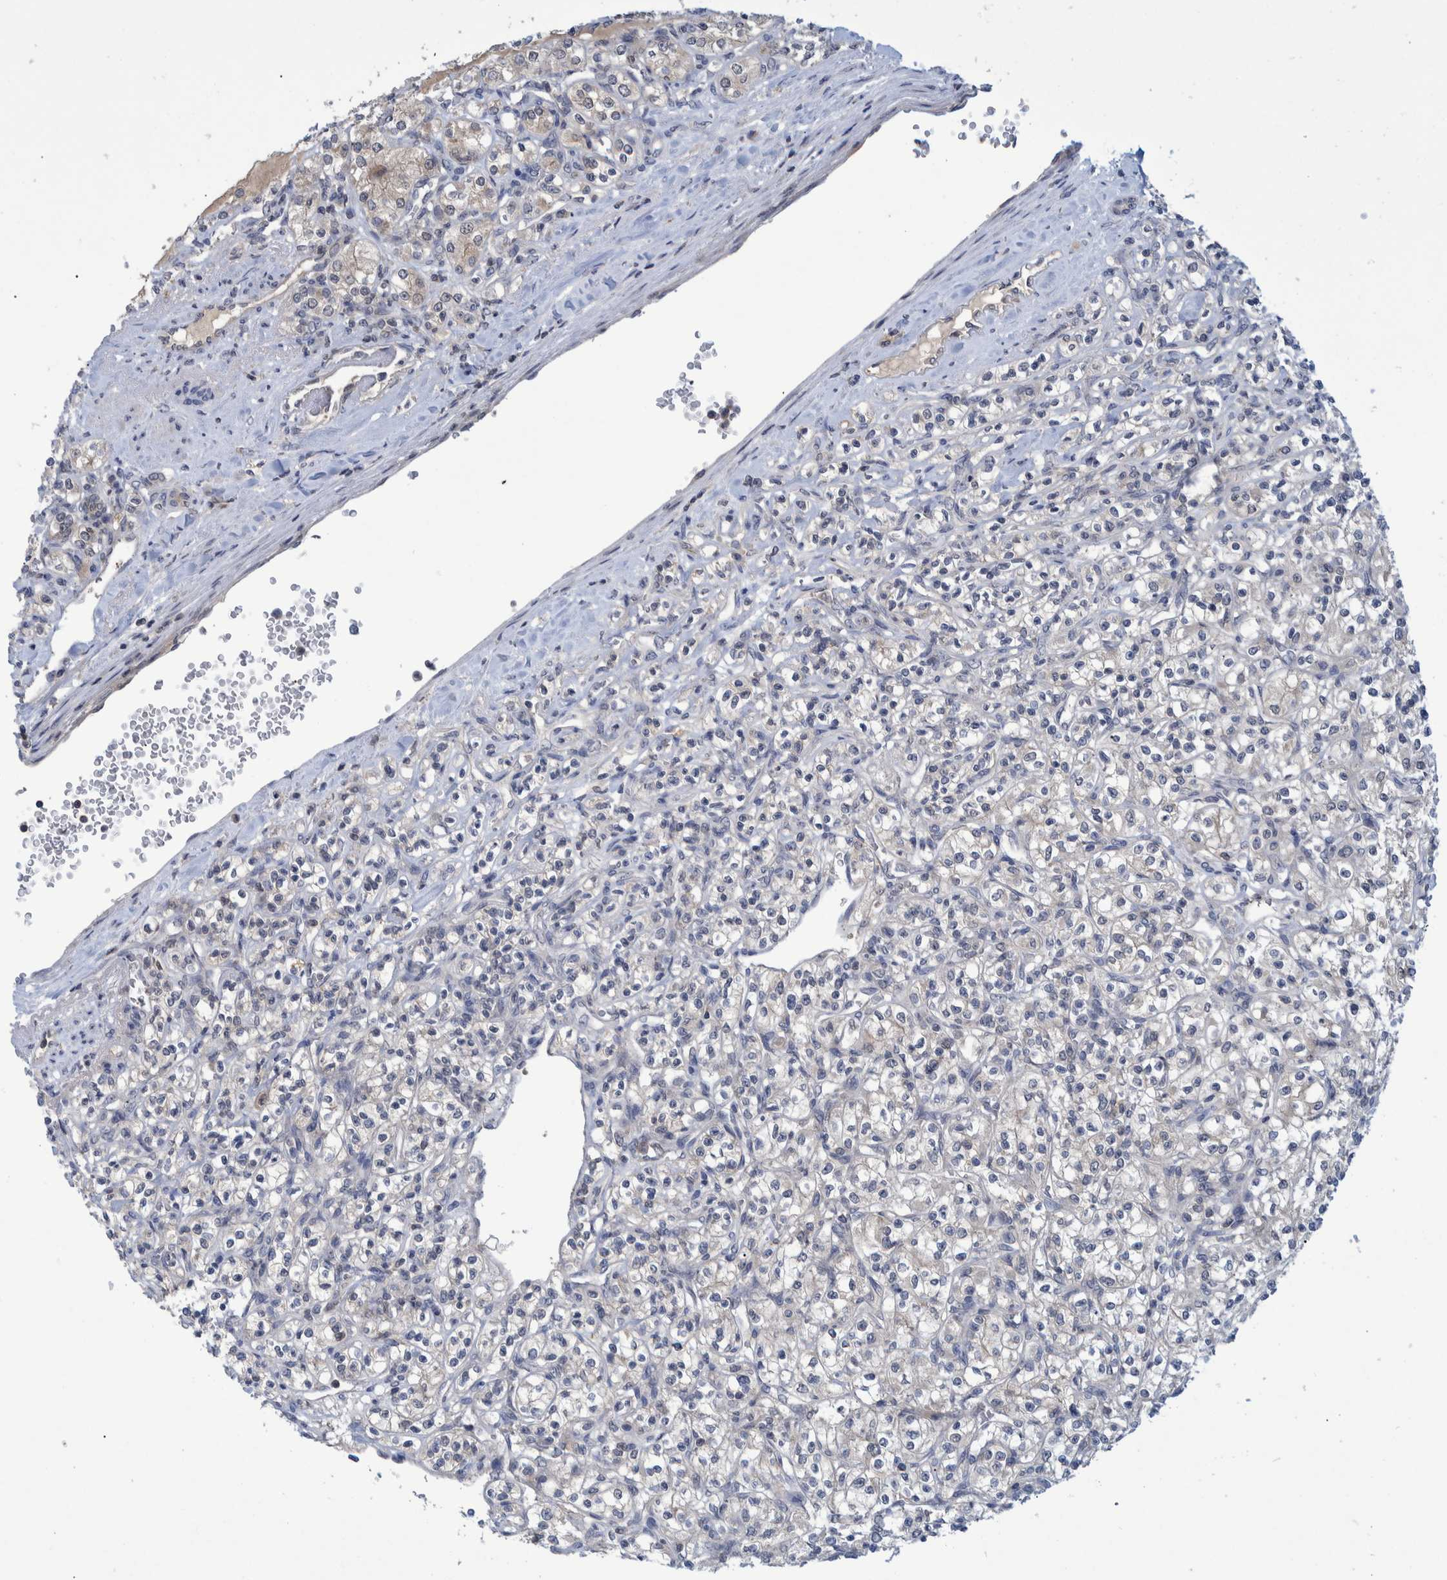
{"staining": {"intensity": "negative", "quantity": "none", "location": "none"}, "tissue": "renal cancer", "cell_type": "Tumor cells", "image_type": "cancer", "snomed": [{"axis": "morphology", "description": "Adenocarcinoma, NOS"}, {"axis": "topography", "description": "Kidney"}], "caption": "This is an immunohistochemistry (IHC) image of human renal cancer (adenocarcinoma). There is no staining in tumor cells.", "gene": "PCYT2", "patient": {"sex": "male", "age": 77}}